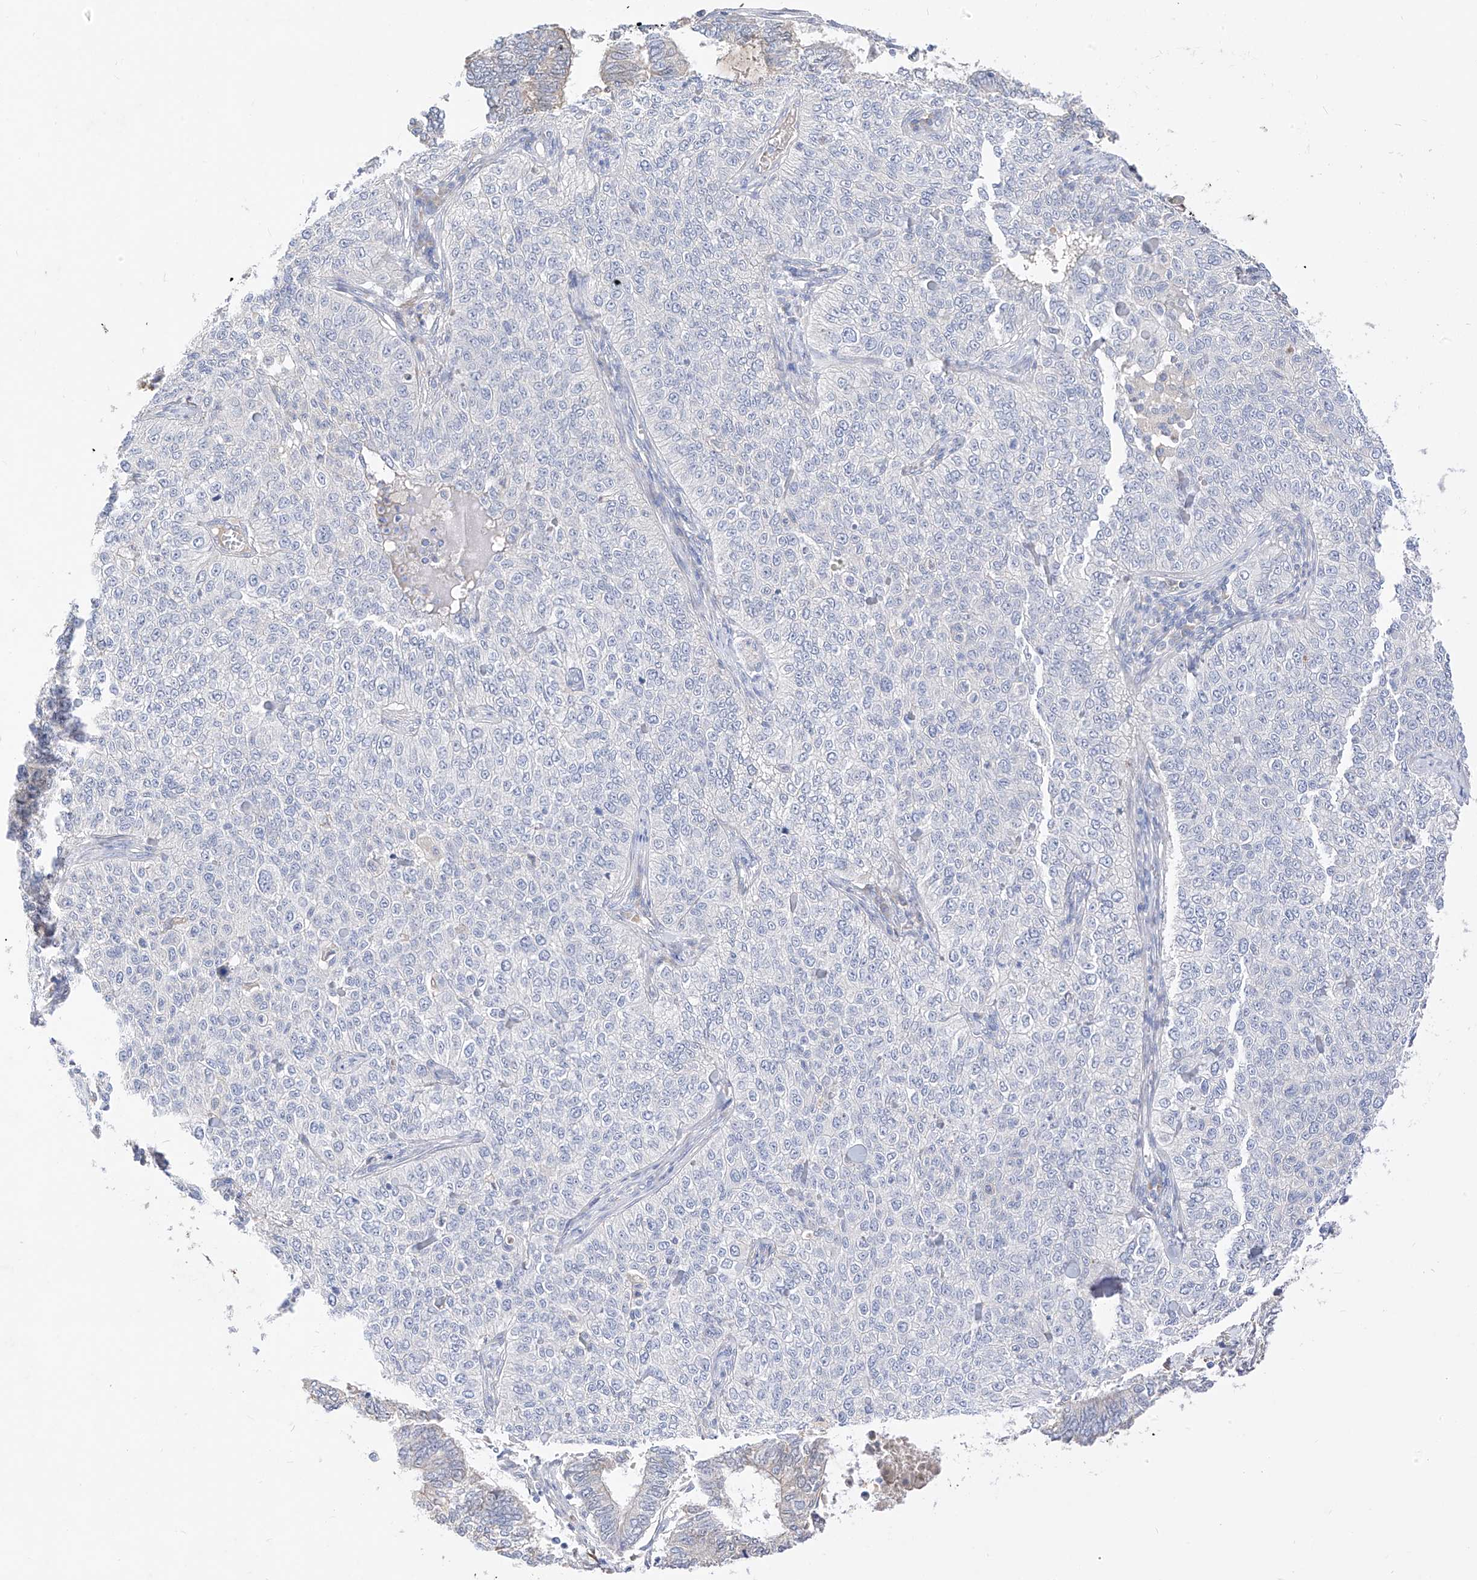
{"staining": {"intensity": "negative", "quantity": "none", "location": "none"}, "tissue": "cervical cancer", "cell_type": "Tumor cells", "image_type": "cancer", "snomed": [{"axis": "morphology", "description": "Squamous cell carcinoma, NOS"}, {"axis": "topography", "description": "Cervix"}], "caption": "Immunohistochemical staining of human cervical cancer (squamous cell carcinoma) displays no significant expression in tumor cells.", "gene": "RASA2", "patient": {"sex": "female", "age": 35}}